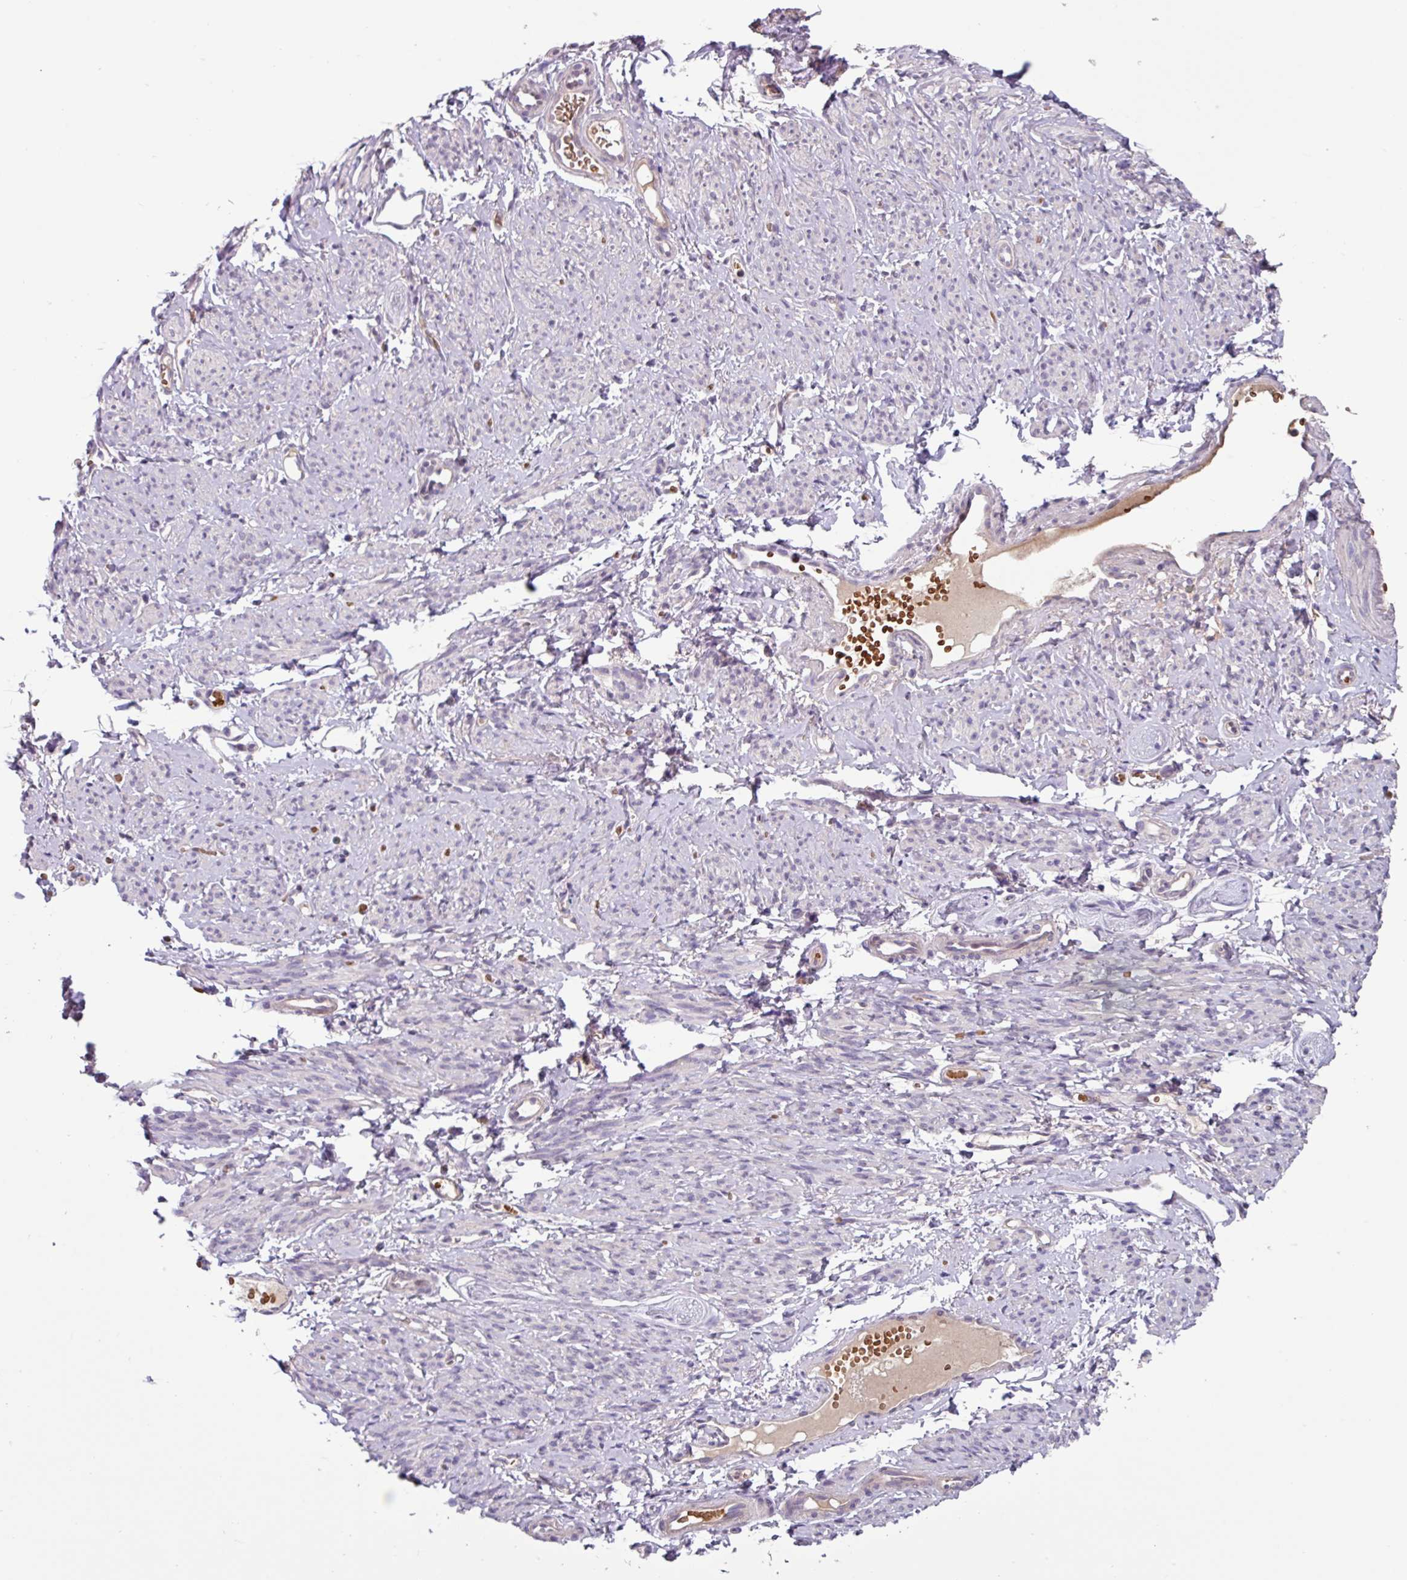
{"staining": {"intensity": "negative", "quantity": "none", "location": "none"}, "tissue": "smooth muscle", "cell_type": "Smooth muscle cells", "image_type": "normal", "snomed": [{"axis": "morphology", "description": "Normal tissue, NOS"}, {"axis": "topography", "description": "Smooth muscle"}], "caption": "Photomicrograph shows no protein staining in smooth muscle cells of benign smooth muscle. (DAB (3,3'-diaminobenzidine) IHC, high magnification).", "gene": "SLC5A10", "patient": {"sex": "female", "age": 65}}